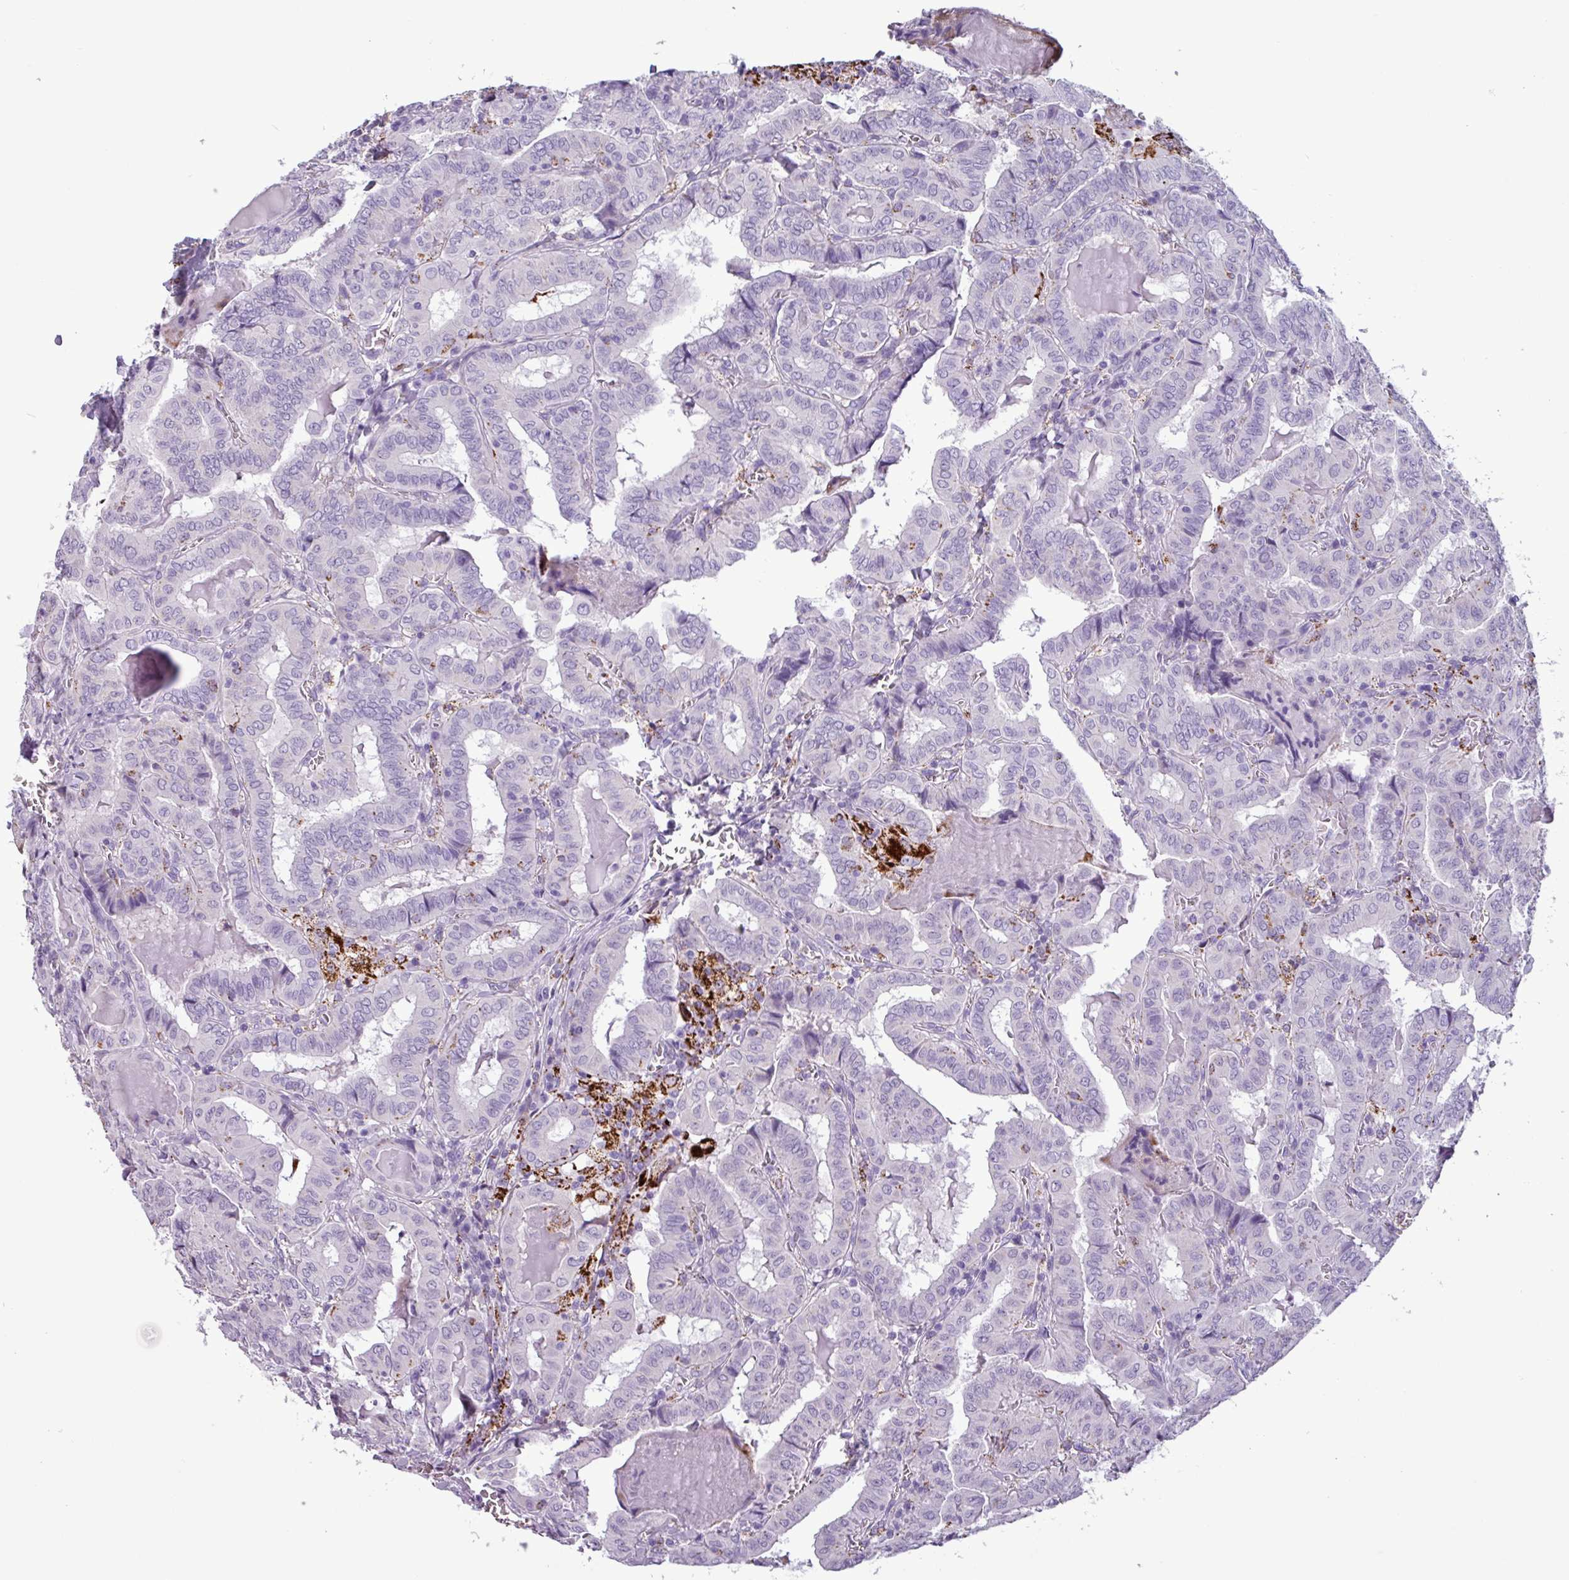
{"staining": {"intensity": "negative", "quantity": "none", "location": "none"}, "tissue": "thyroid cancer", "cell_type": "Tumor cells", "image_type": "cancer", "snomed": [{"axis": "morphology", "description": "Papillary adenocarcinoma, NOS"}, {"axis": "topography", "description": "Thyroid gland"}], "caption": "Tumor cells are negative for brown protein staining in thyroid cancer (papillary adenocarcinoma).", "gene": "ZNF667", "patient": {"sex": "female", "age": 72}}